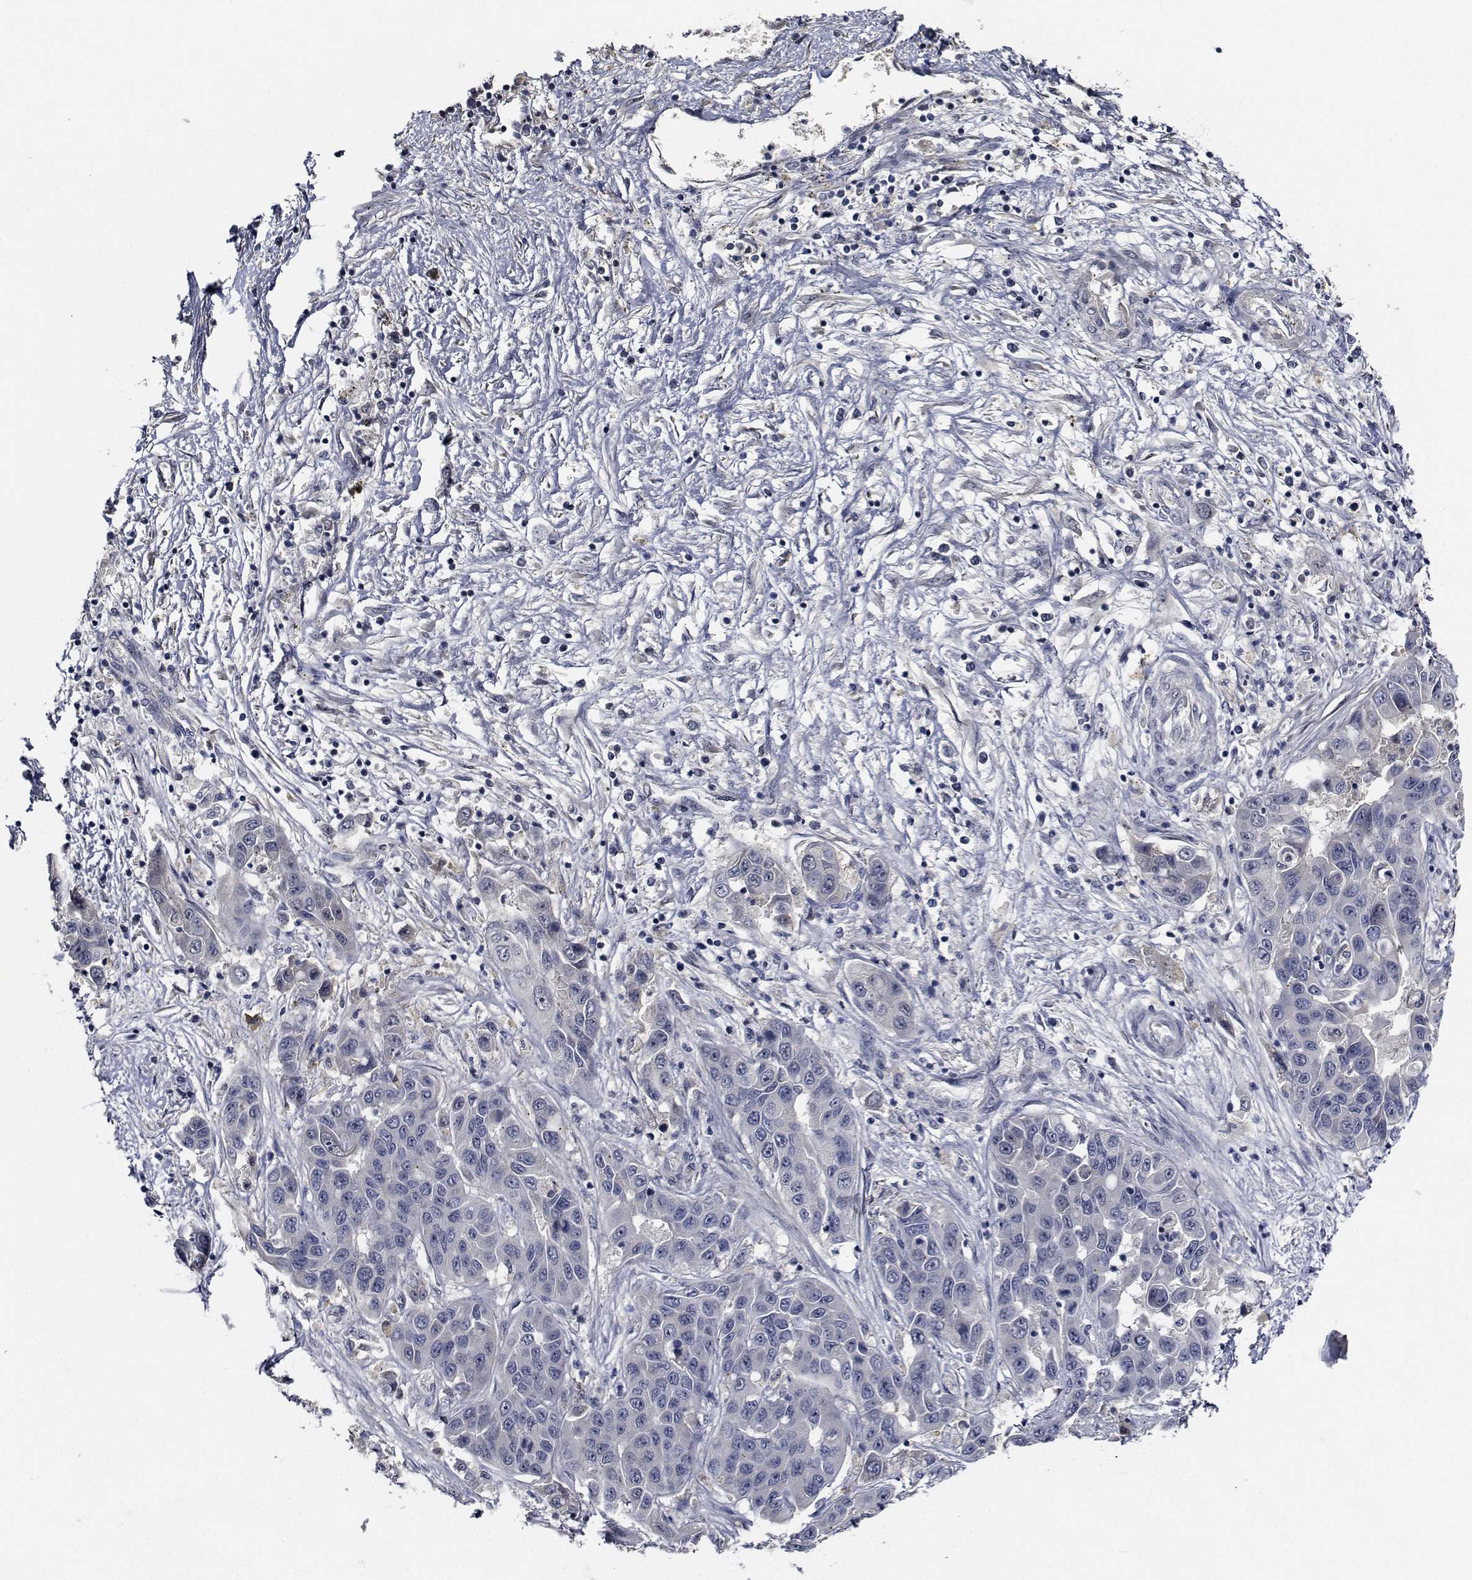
{"staining": {"intensity": "negative", "quantity": "none", "location": "none"}, "tissue": "liver cancer", "cell_type": "Tumor cells", "image_type": "cancer", "snomed": [{"axis": "morphology", "description": "Cholangiocarcinoma"}, {"axis": "topography", "description": "Liver"}], "caption": "Immunohistochemistry of liver cancer (cholangiocarcinoma) reveals no staining in tumor cells.", "gene": "NVL", "patient": {"sex": "female", "age": 52}}